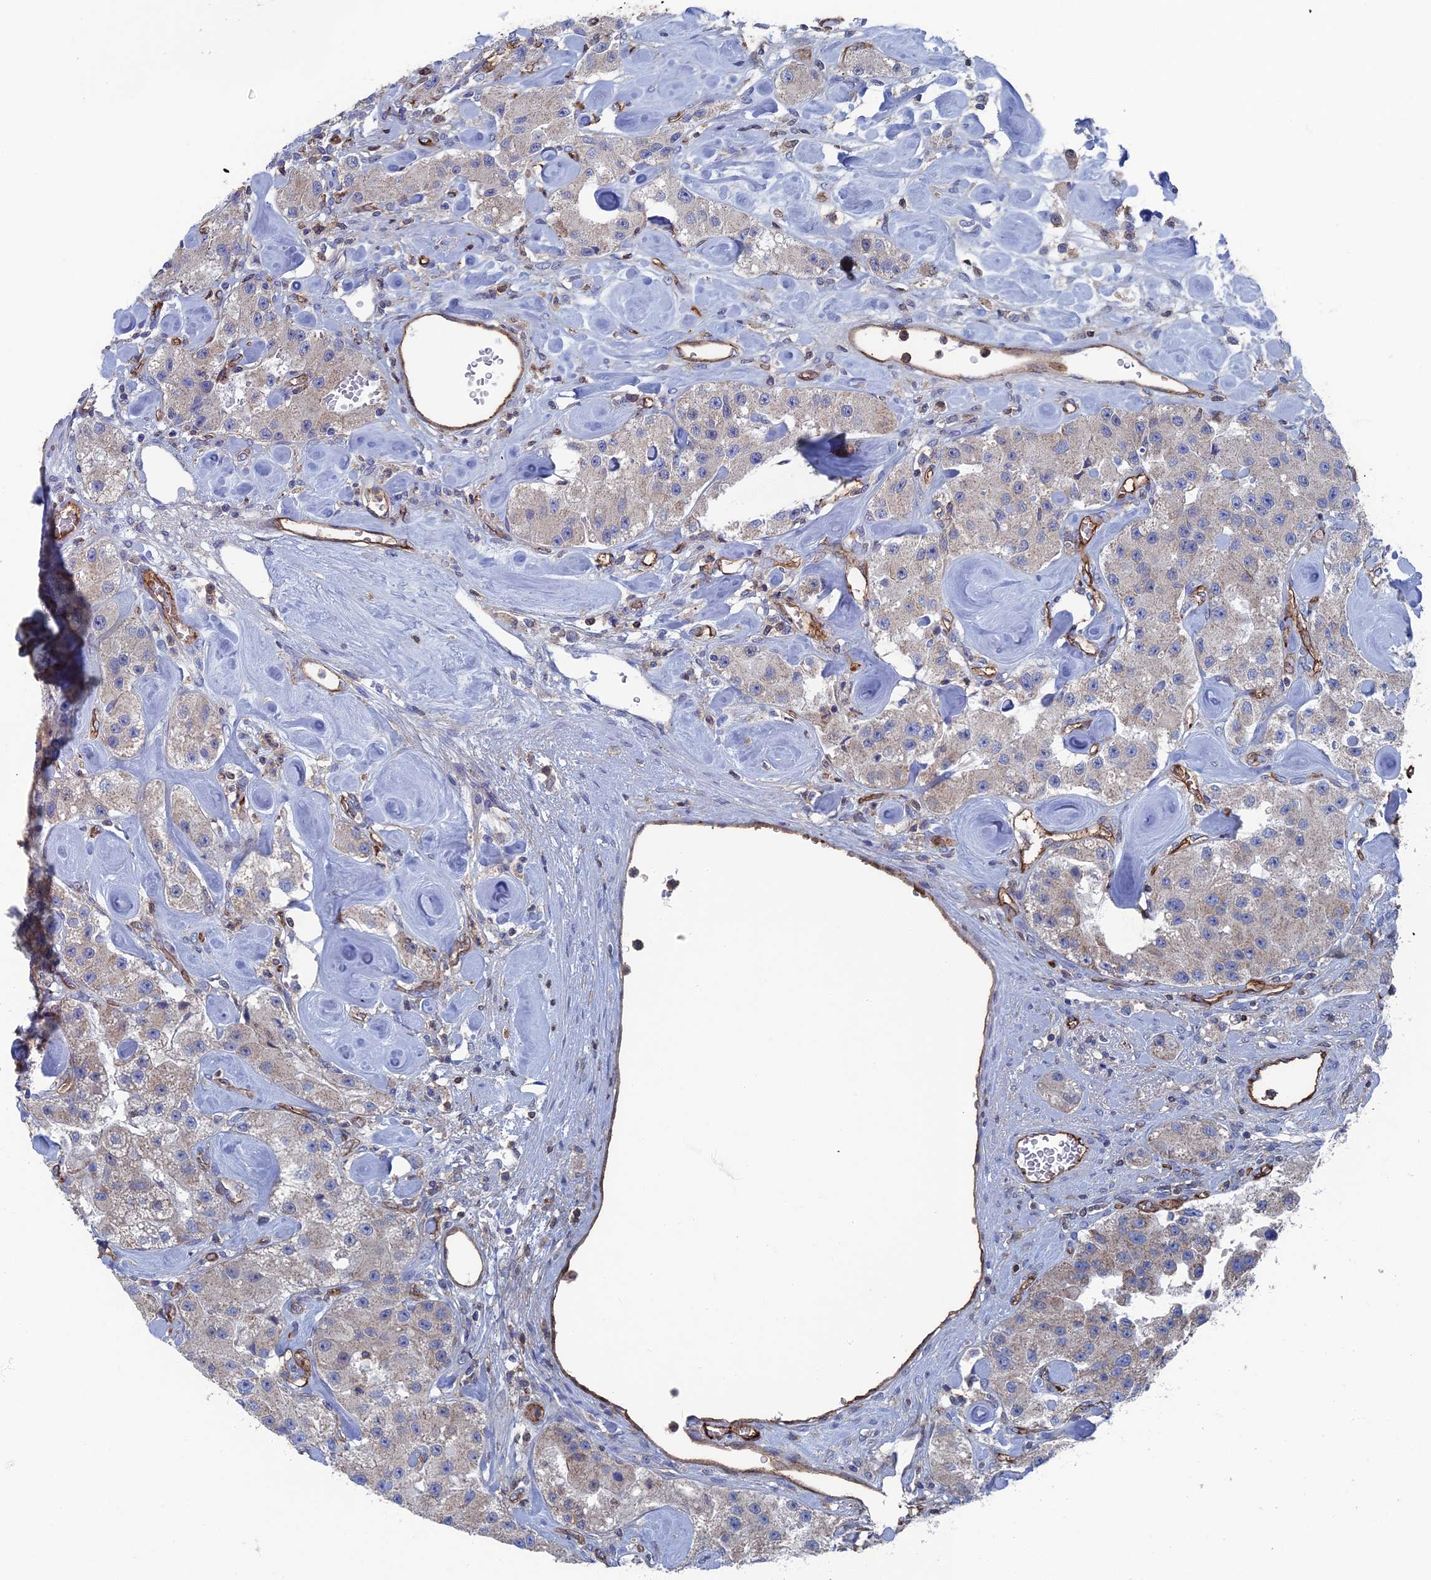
{"staining": {"intensity": "weak", "quantity": "<25%", "location": "cytoplasmic/membranous"}, "tissue": "carcinoid", "cell_type": "Tumor cells", "image_type": "cancer", "snomed": [{"axis": "morphology", "description": "Carcinoid, malignant, NOS"}, {"axis": "topography", "description": "Pancreas"}], "caption": "Immunohistochemical staining of carcinoid exhibits no significant expression in tumor cells.", "gene": "SNX11", "patient": {"sex": "male", "age": 41}}